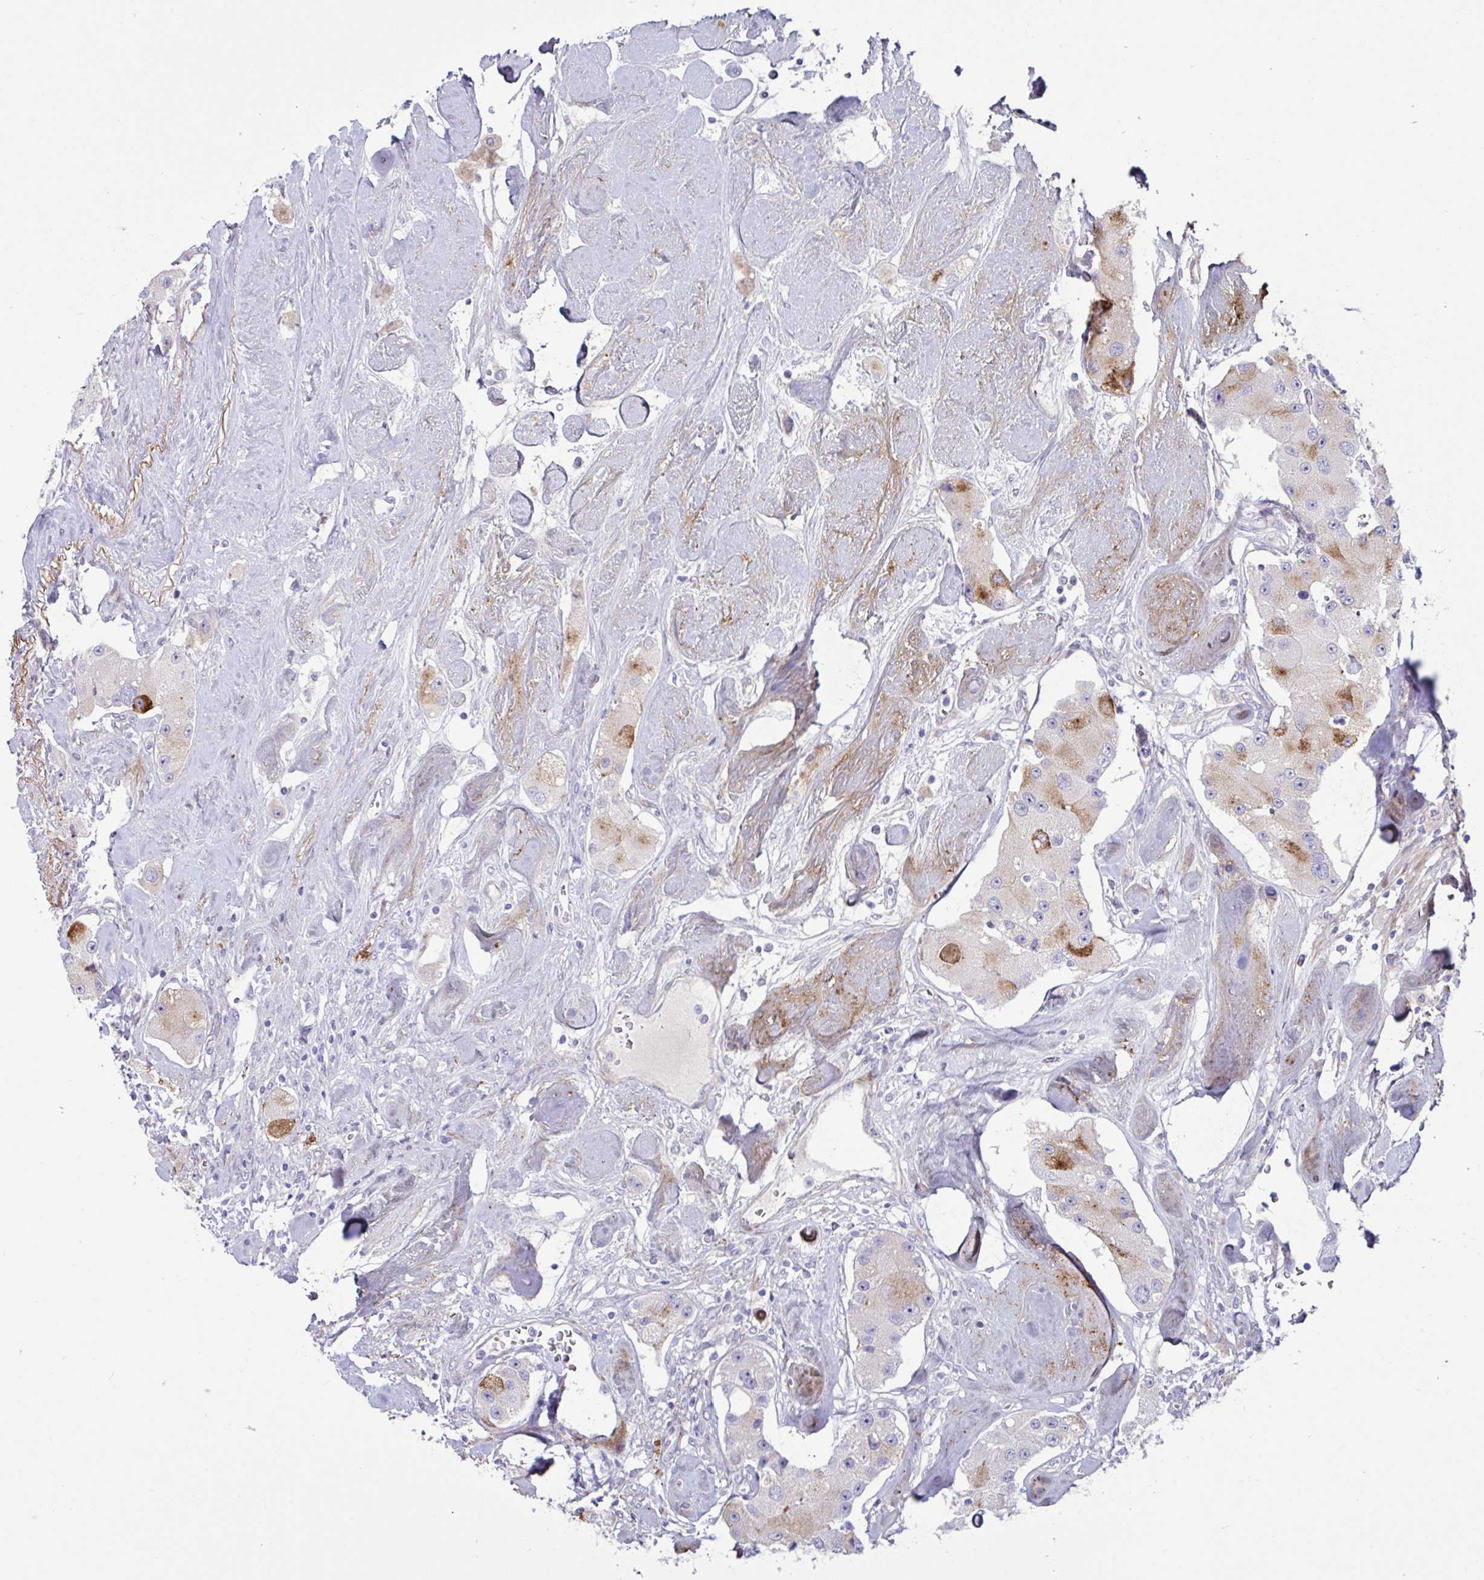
{"staining": {"intensity": "strong", "quantity": "<25%", "location": "cytoplasmic/membranous"}, "tissue": "carcinoid", "cell_type": "Tumor cells", "image_type": "cancer", "snomed": [{"axis": "morphology", "description": "Carcinoid, malignant, NOS"}, {"axis": "topography", "description": "Pancreas"}], "caption": "Protein expression analysis of malignant carcinoid reveals strong cytoplasmic/membranous staining in about <25% of tumor cells. (DAB IHC with brightfield microscopy, high magnification).", "gene": "ZNF713", "patient": {"sex": "male", "age": 41}}